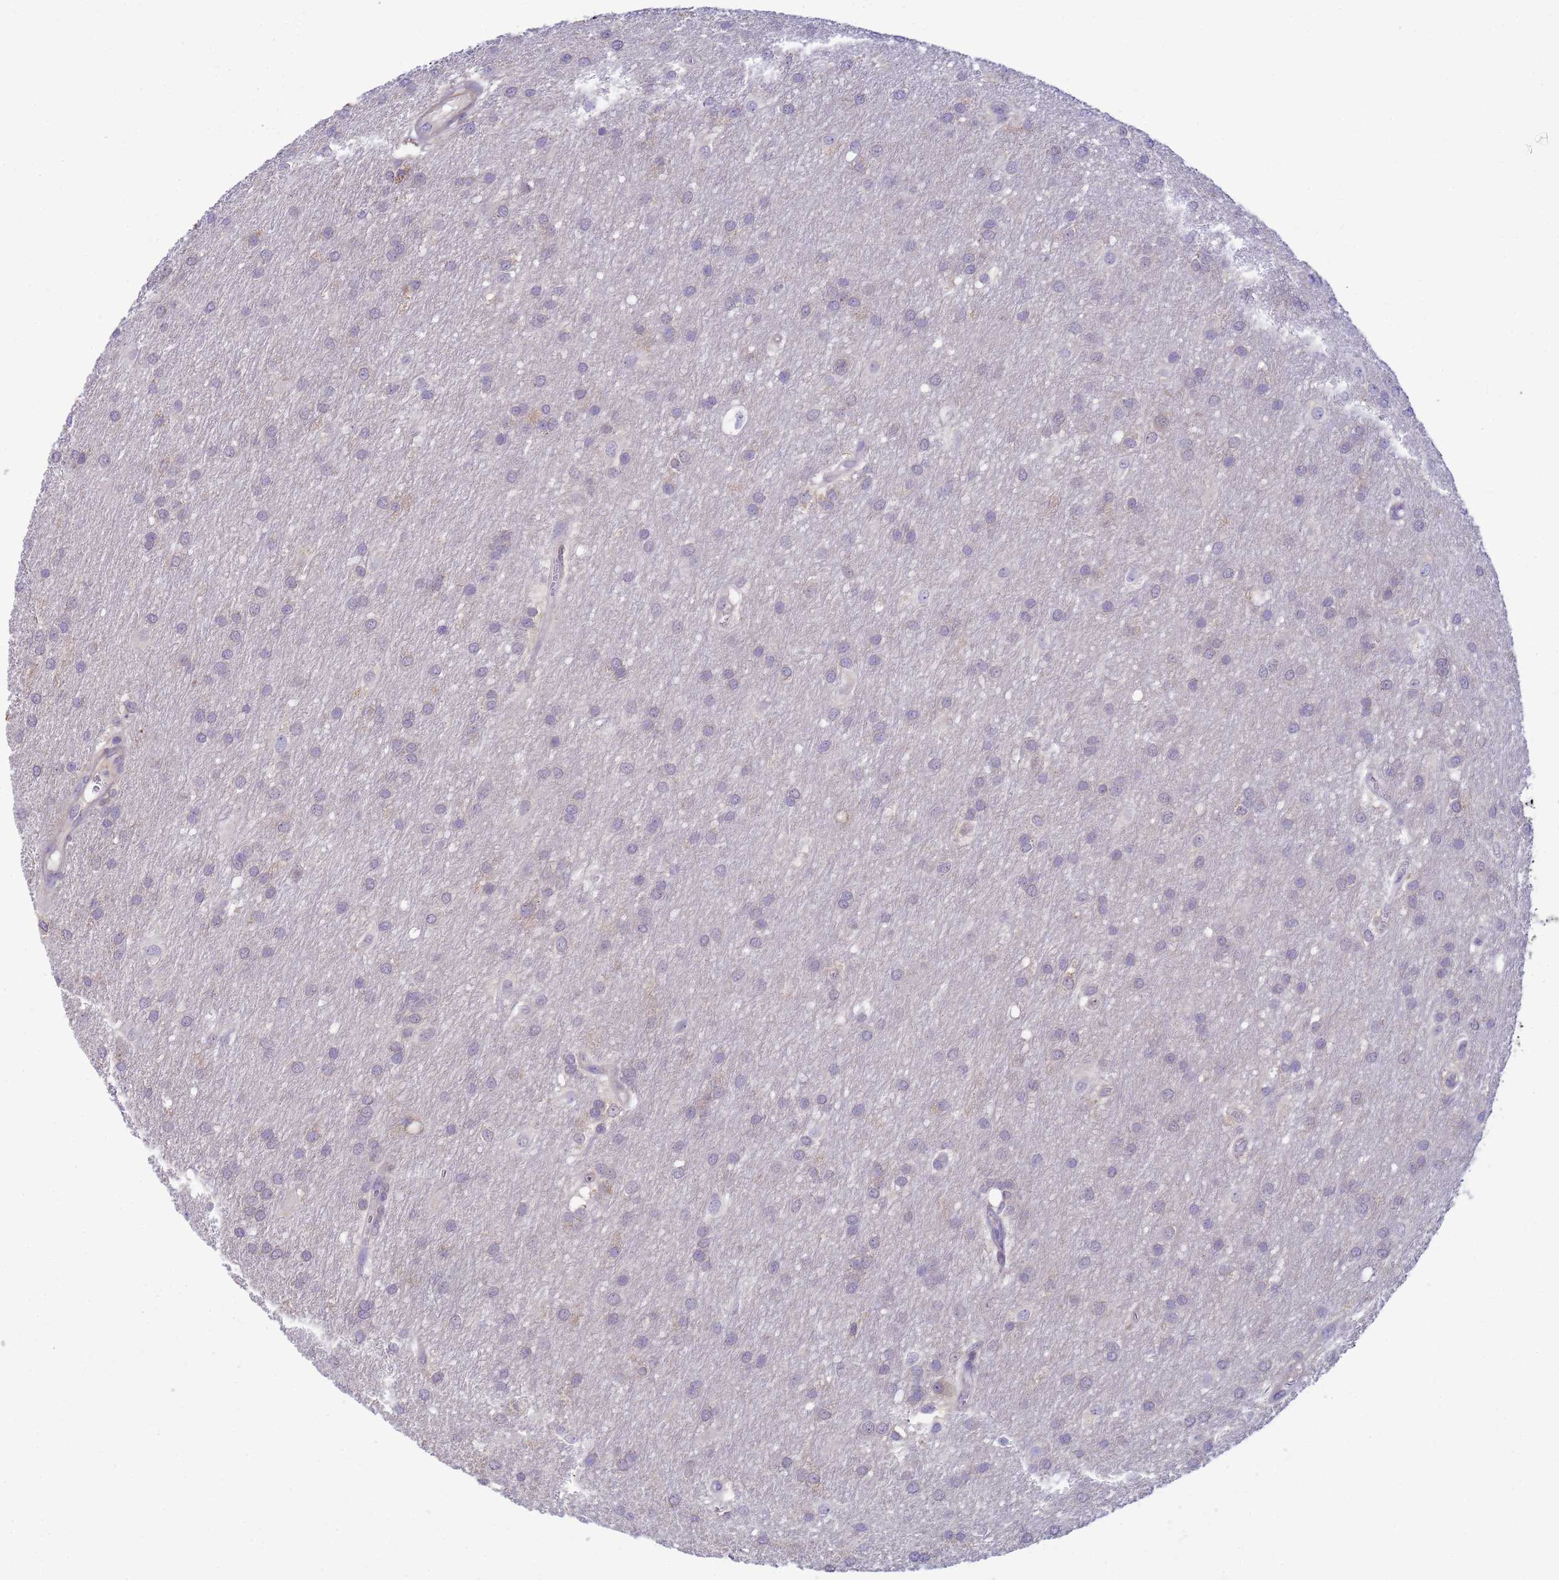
{"staining": {"intensity": "negative", "quantity": "none", "location": "none"}, "tissue": "glioma", "cell_type": "Tumor cells", "image_type": "cancer", "snomed": [{"axis": "morphology", "description": "Glioma, malignant, Low grade"}, {"axis": "topography", "description": "Brain"}], "caption": "A photomicrograph of human glioma is negative for staining in tumor cells.", "gene": "KLHL13", "patient": {"sex": "male", "age": 66}}